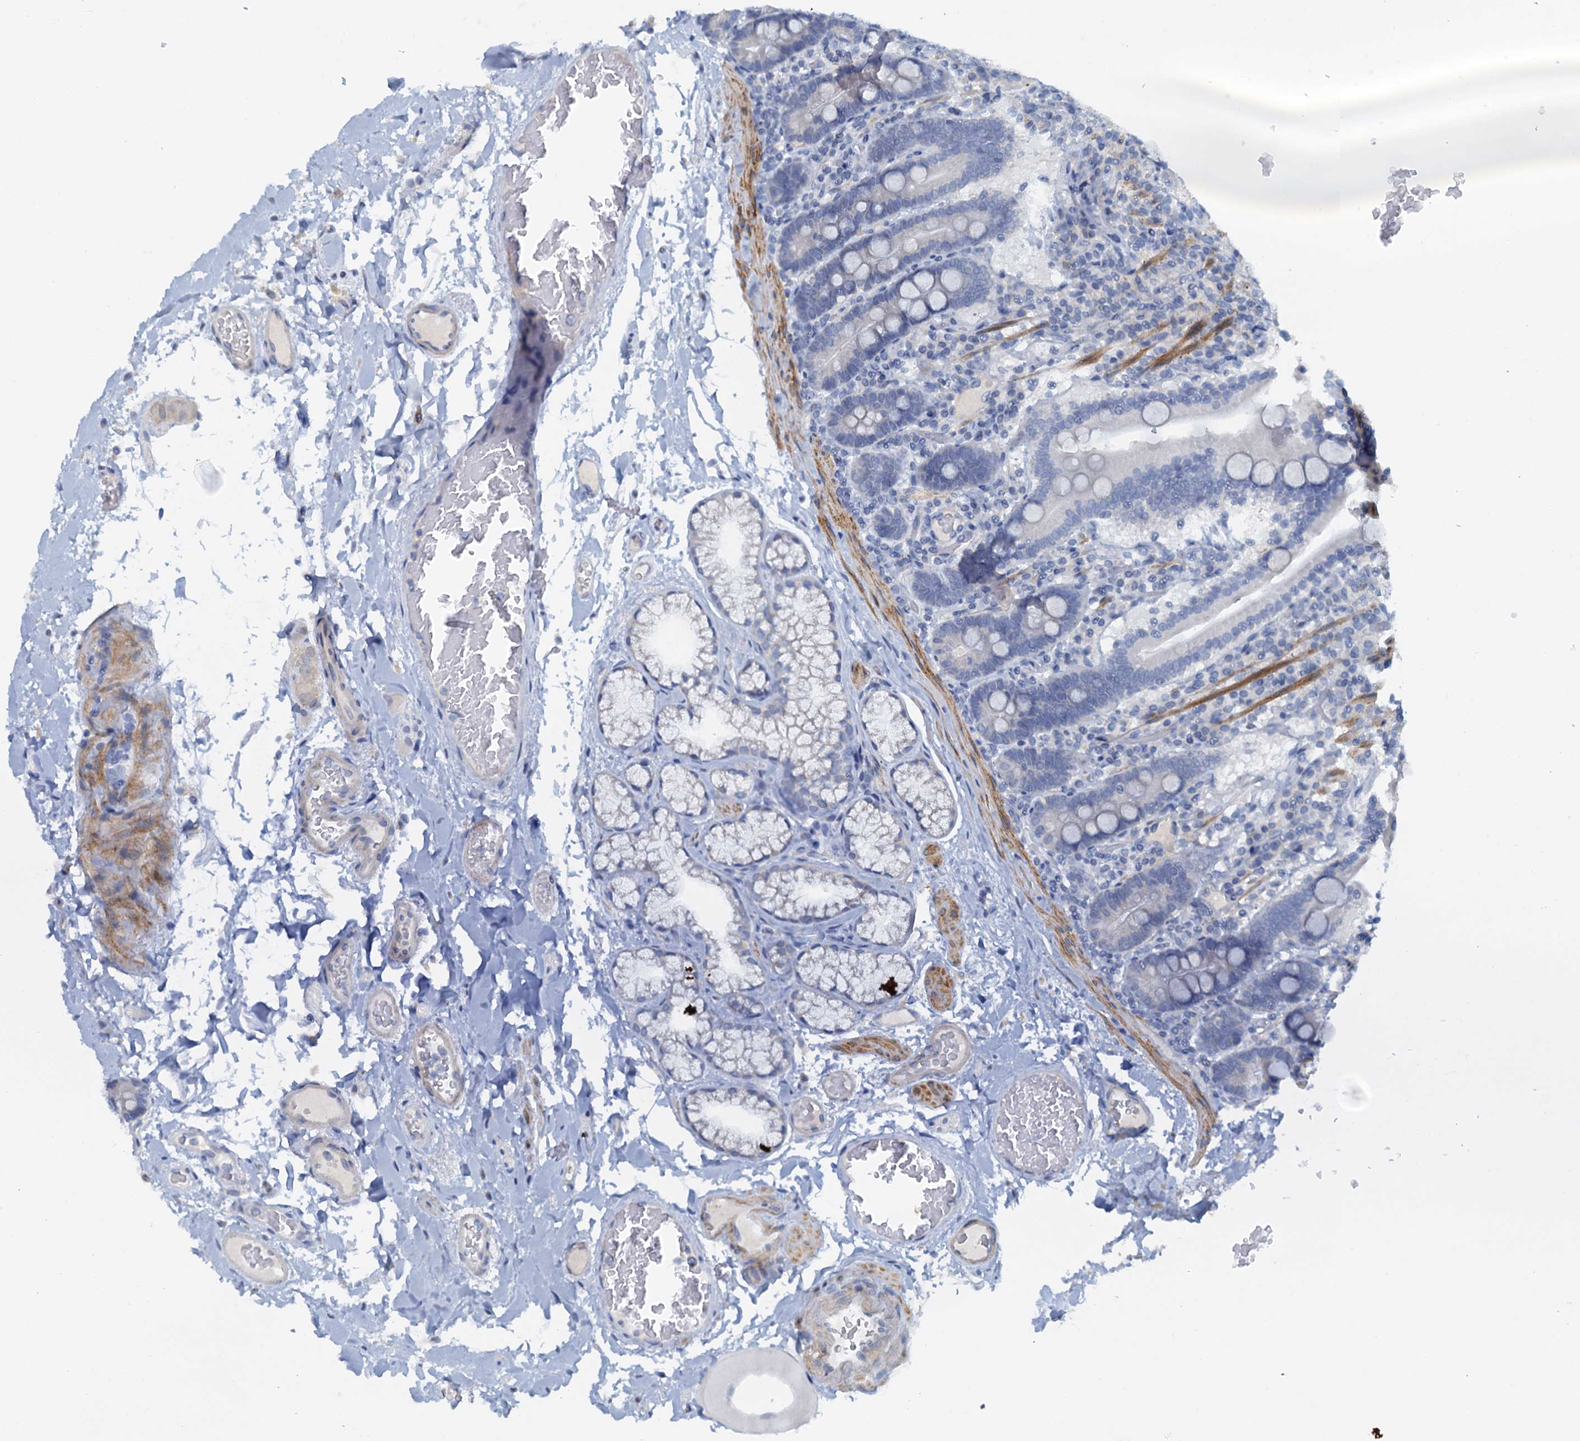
{"staining": {"intensity": "negative", "quantity": "none", "location": "none"}, "tissue": "duodenum", "cell_type": "Glandular cells", "image_type": "normal", "snomed": [{"axis": "morphology", "description": "Normal tissue, NOS"}, {"axis": "topography", "description": "Duodenum"}], "caption": "Immunohistochemistry of benign human duodenum demonstrates no staining in glandular cells.", "gene": "DTD1", "patient": {"sex": "male", "age": 55}}